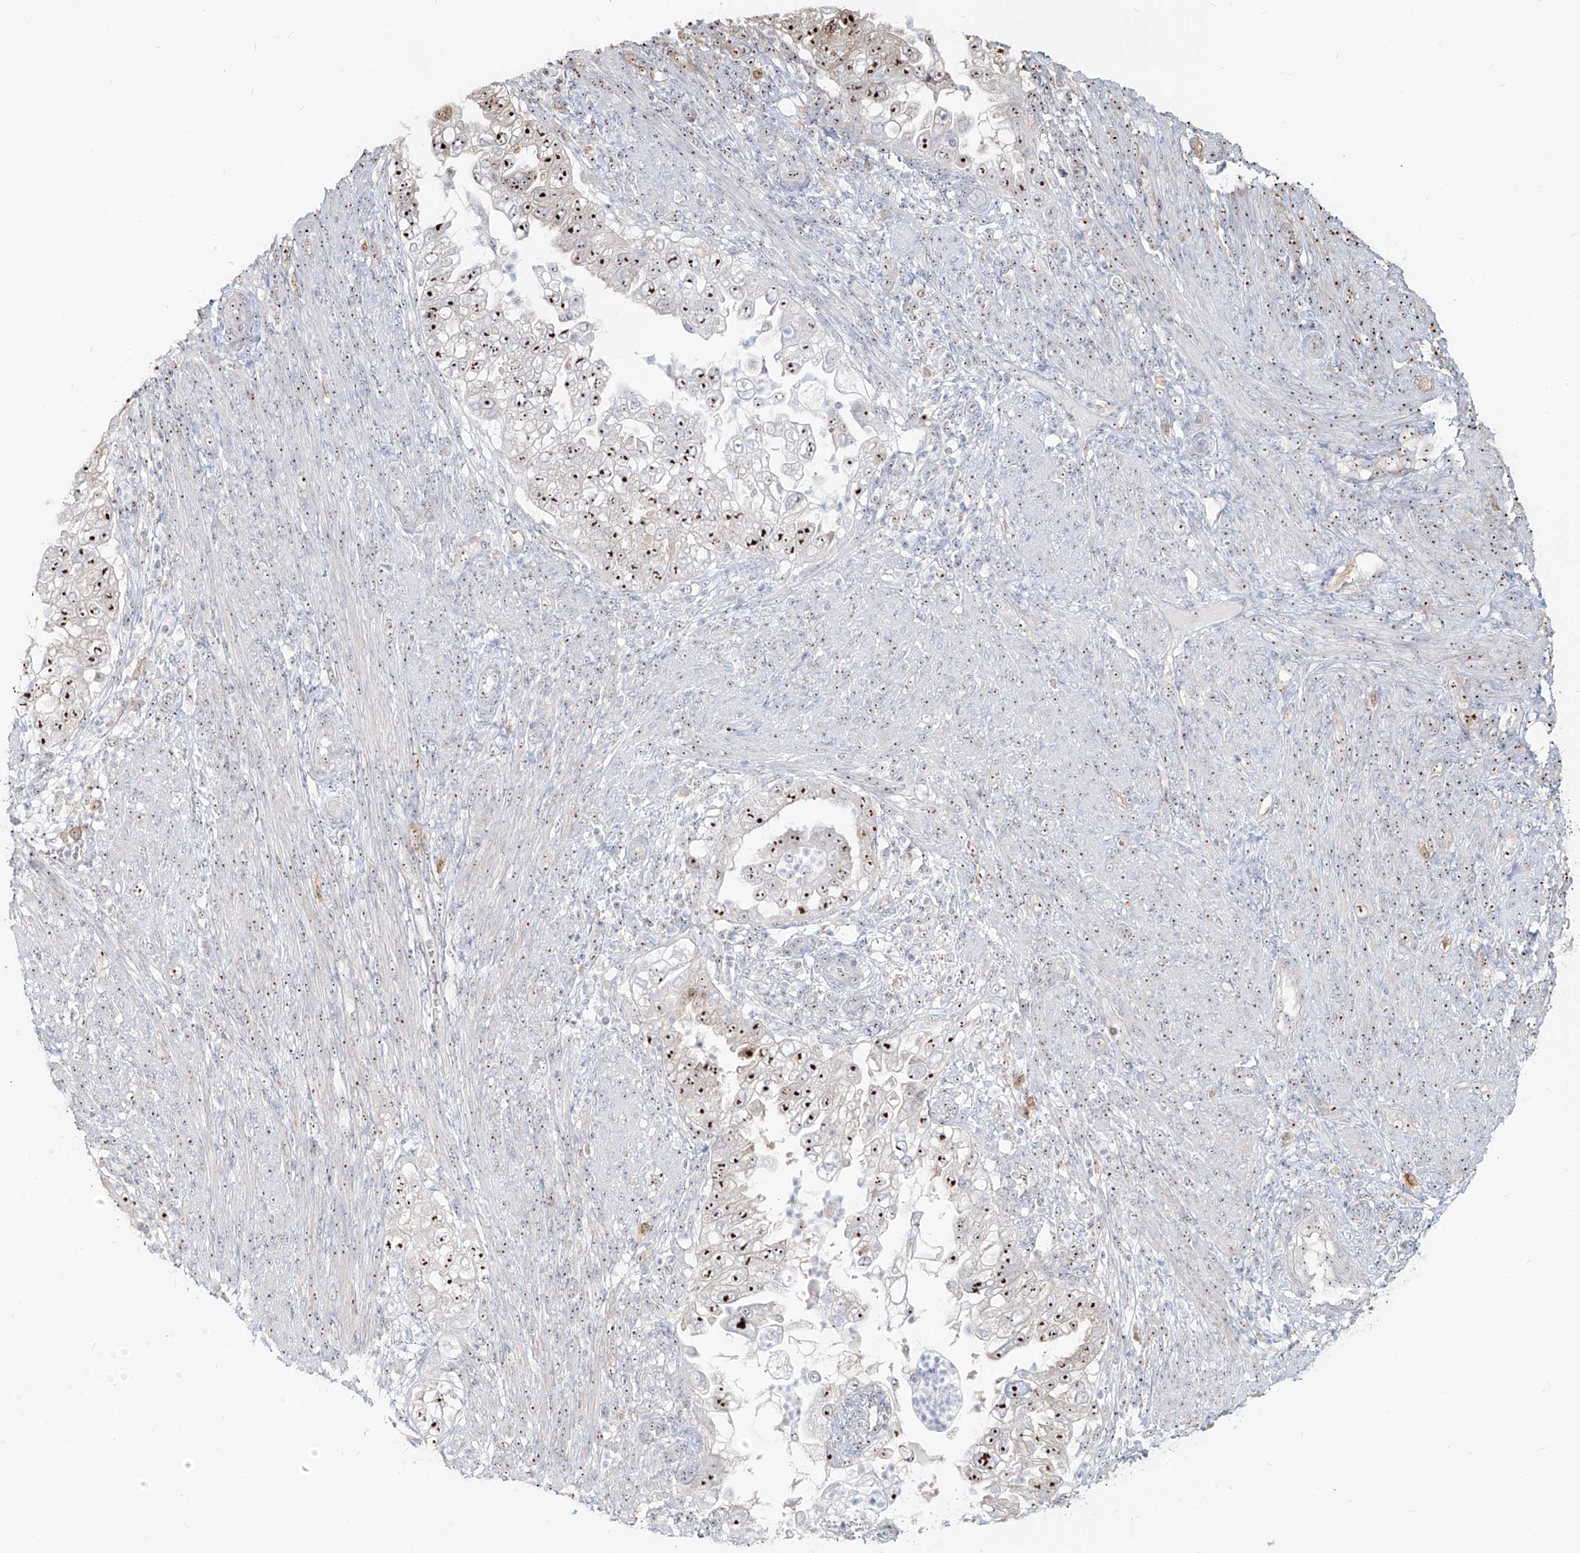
{"staining": {"intensity": "strong", "quantity": ">75%", "location": "nuclear"}, "tissue": "endometrial cancer", "cell_type": "Tumor cells", "image_type": "cancer", "snomed": [{"axis": "morphology", "description": "Adenocarcinoma, NOS"}, {"axis": "topography", "description": "Endometrium"}], "caption": "Protein positivity by immunohistochemistry reveals strong nuclear positivity in about >75% of tumor cells in endometrial cancer.", "gene": "BYSL", "patient": {"sex": "female", "age": 85}}